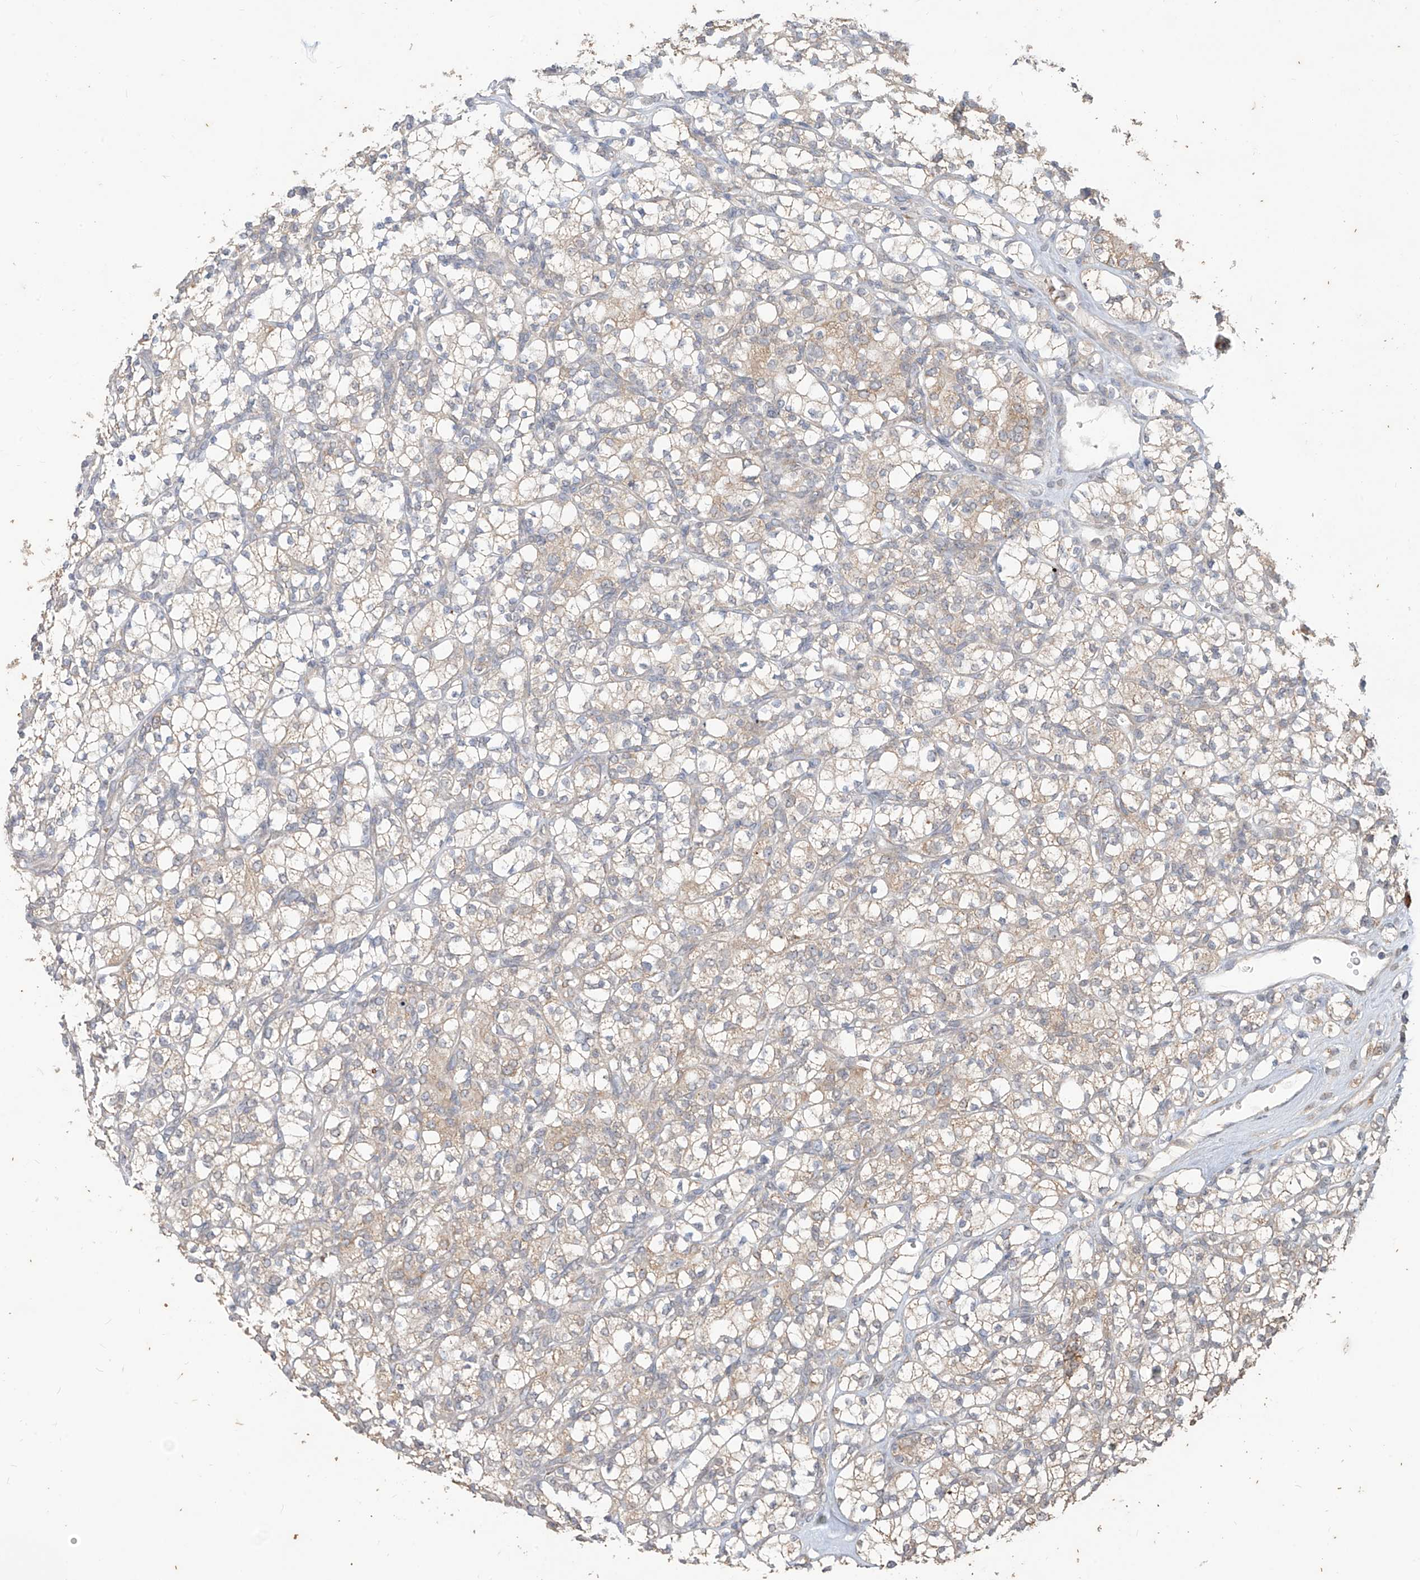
{"staining": {"intensity": "weak", "quantity": ">75%", "location": "cytoplasmic/membranous"}, "tissue": "renal cancer", "cell_type": "Tumor cells", "image_type": "cancer", "snomed": [{"axis": "morphology", "description": "Adenocarcinoma, NOS"}, {"axis": "topography", "description": "Kidney"}], "caption": "Protein staining exhibits weak cytoplasmic/membranous expression in approximately >75% of tumor cells in renal adenocarcinoma.", "gene": "MTUS2", "patient": {"sex": "male", "age": 77}}